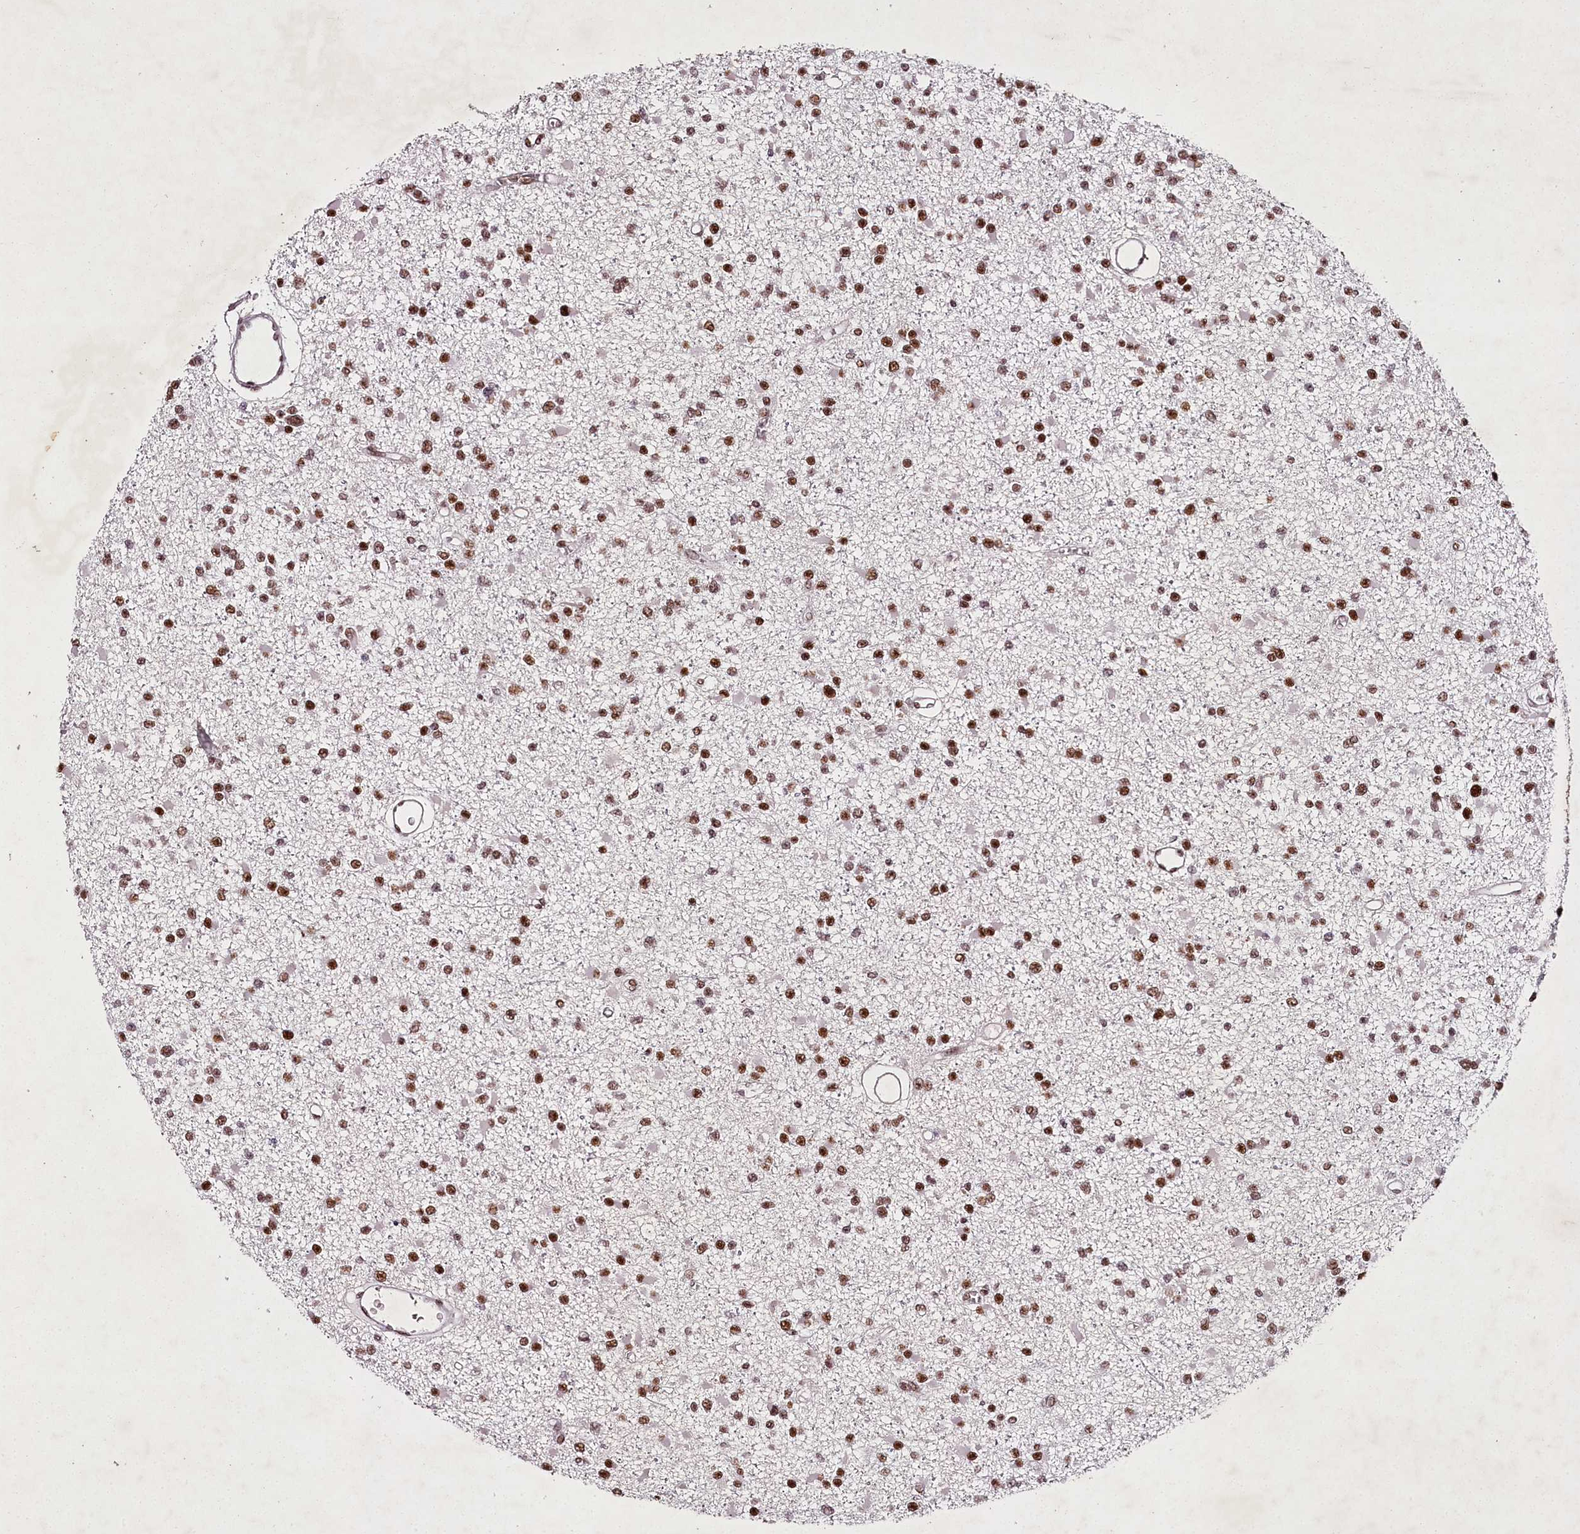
{"staining": {"intensity": "moderate", "quantity": ">75%", "location": "nuclear"}, "tissue": "glioma", "cell_type": "Tumor cells", "image_type": "cancer", "snomed": [{"axis": "morphology", "description": "Glioma, malignant, Low grade"}, {"axis": "topography", "description": "Brain"}], "caption": "Glioma stained with immunohistochemistry displays moderate nuclear expression in about >75% of tumor cells. (DAB IHC with brightfield microscopy, high magnification).", "gene": "PSPC1", "patient": {"sex": "female", "age": 22}}